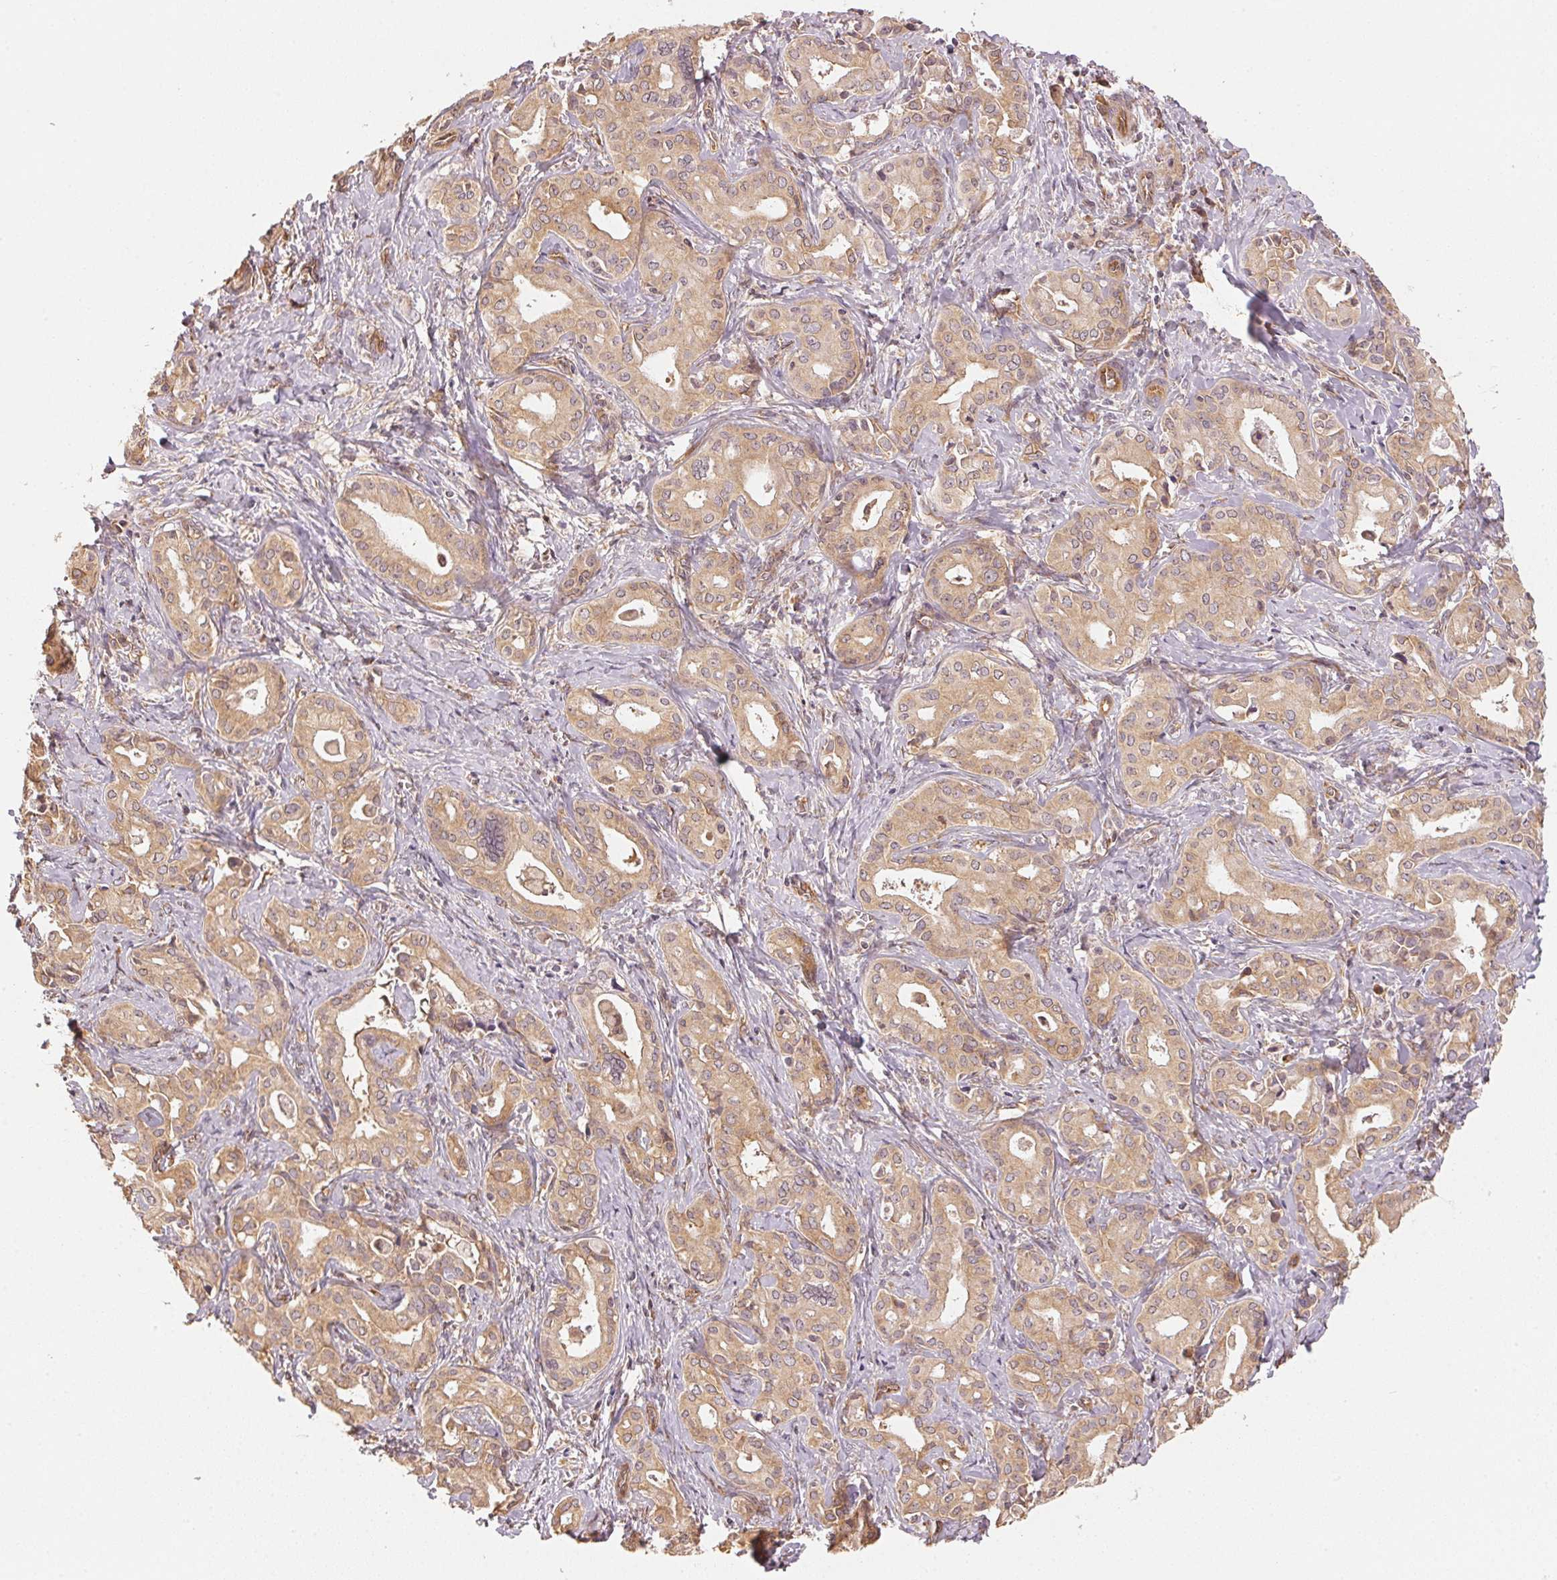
{"staining": {"intensity": "weak", "quantity": ">75%", "location": "cytoplasmic/membranous"}, "tissue": "liver cancer", "cell_type": "Tumor cells", "image_type": "cancer", "snomed": [{"axis": "morphology", "description": "Cholangiocarcinoma"}, {"axis": "topography", "description": "Liver"}], "caption": "Liver cholangiocarcinoma was stained to show a protein in brown. There is low levels of weak cytoplasmic/membranous positivity in approximately >75% of tumor cells. Using DAB (3,3'-diaminobenzidine) (brown) and hematoxylin (blue) stains, captured at high magnification using brightfield microscopy.", "gene": "STRN4", "patient": {"sex": "female", "age": 65}}